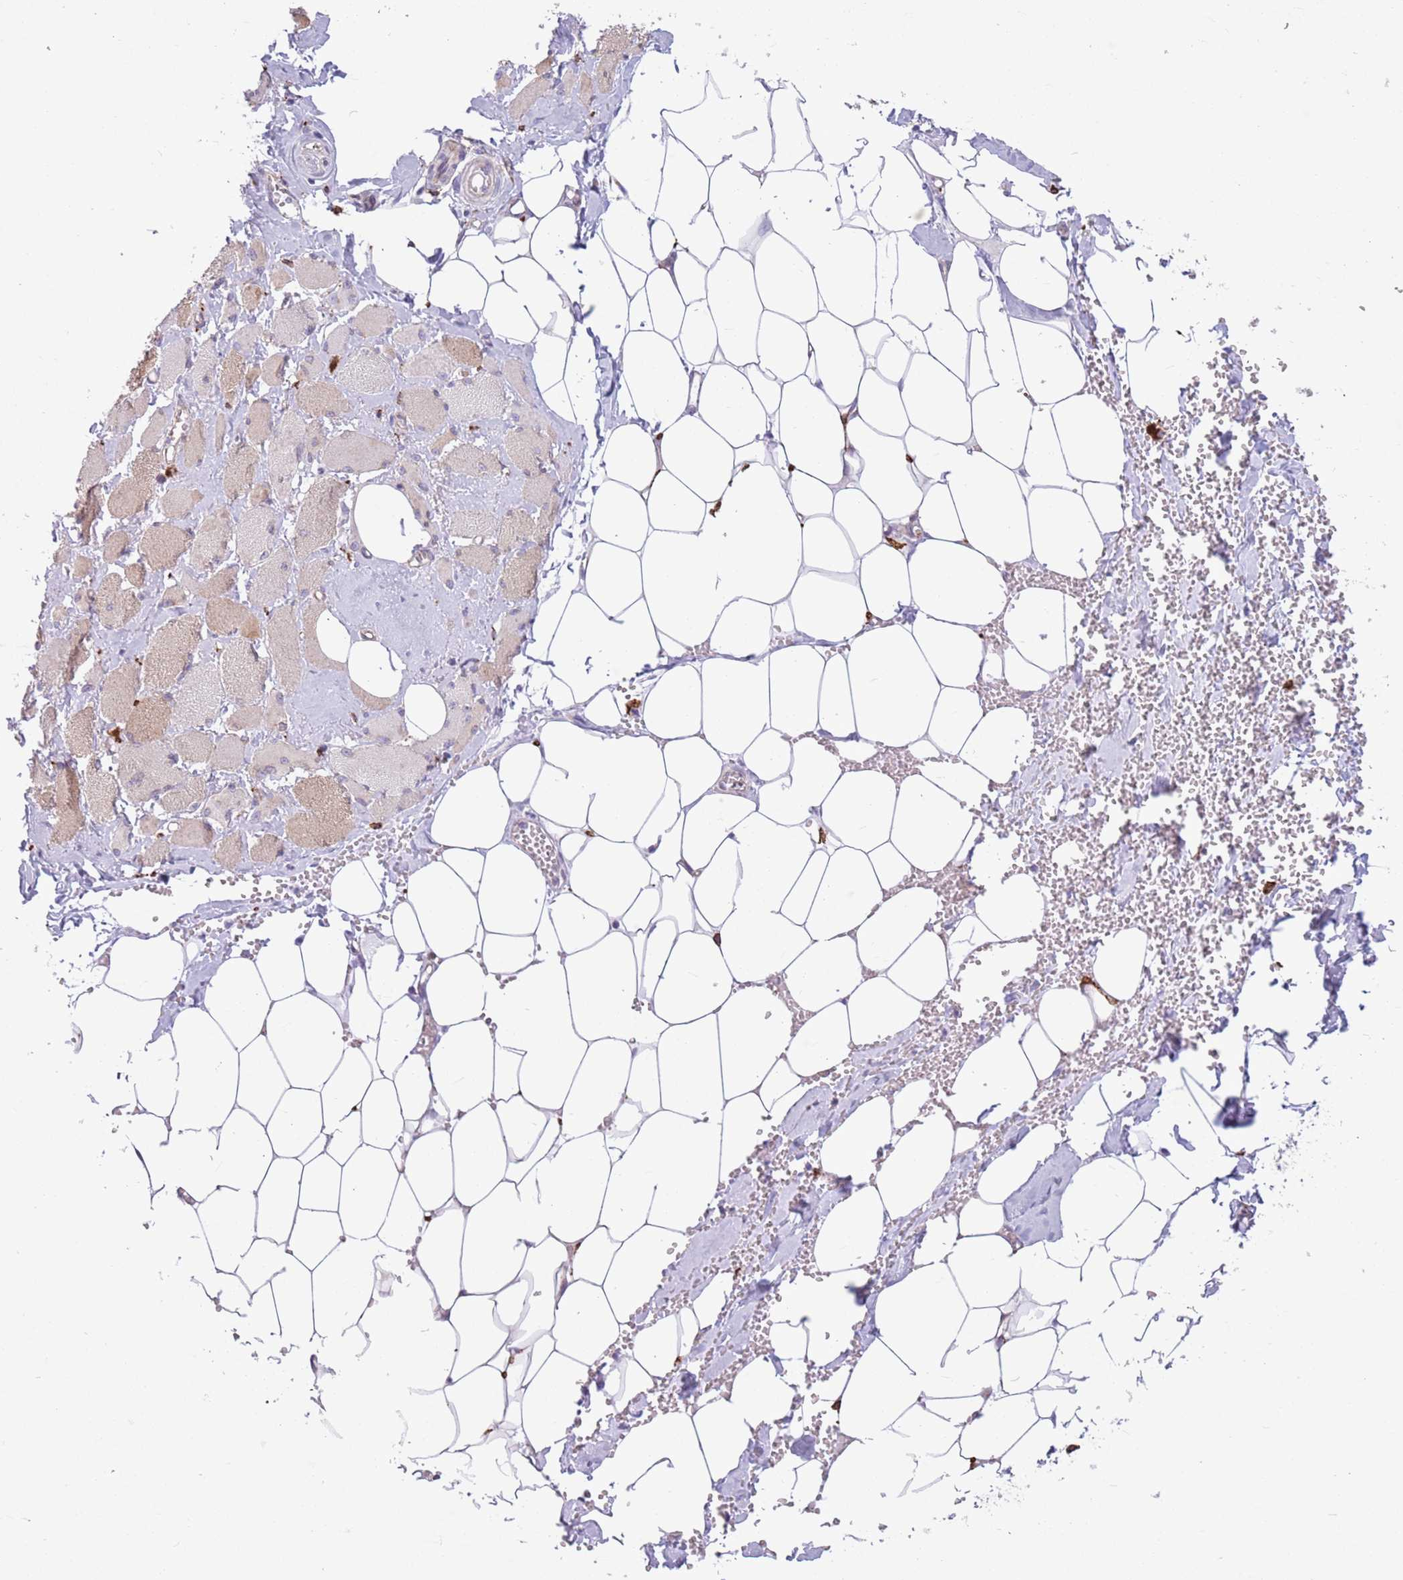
{"staining": {"intensity": "moderate", "quantity": "25%-75%", "location": "cytoplasmic/membranous"}, "tissue": "skeletal muscle", "cell_type": "Myocytes", "image_type": "normal", "snomed": [{"axis": "morphology", "description": "Normal tissue, NOS"}, {"axis": "morphology", "description": "Basal cell carcinoma"}, {"axis": "topography", "description": "Skeletal muscle"}], "caption": "Approximately 25%-75% of myocytes in normal human skeletal muscle display moderate cytoplasmic/membranous protein staining as visualized by brown immunohistochemical staining.", "gene": "SNX6", "patient": {"sex": "female", "age": 64}}